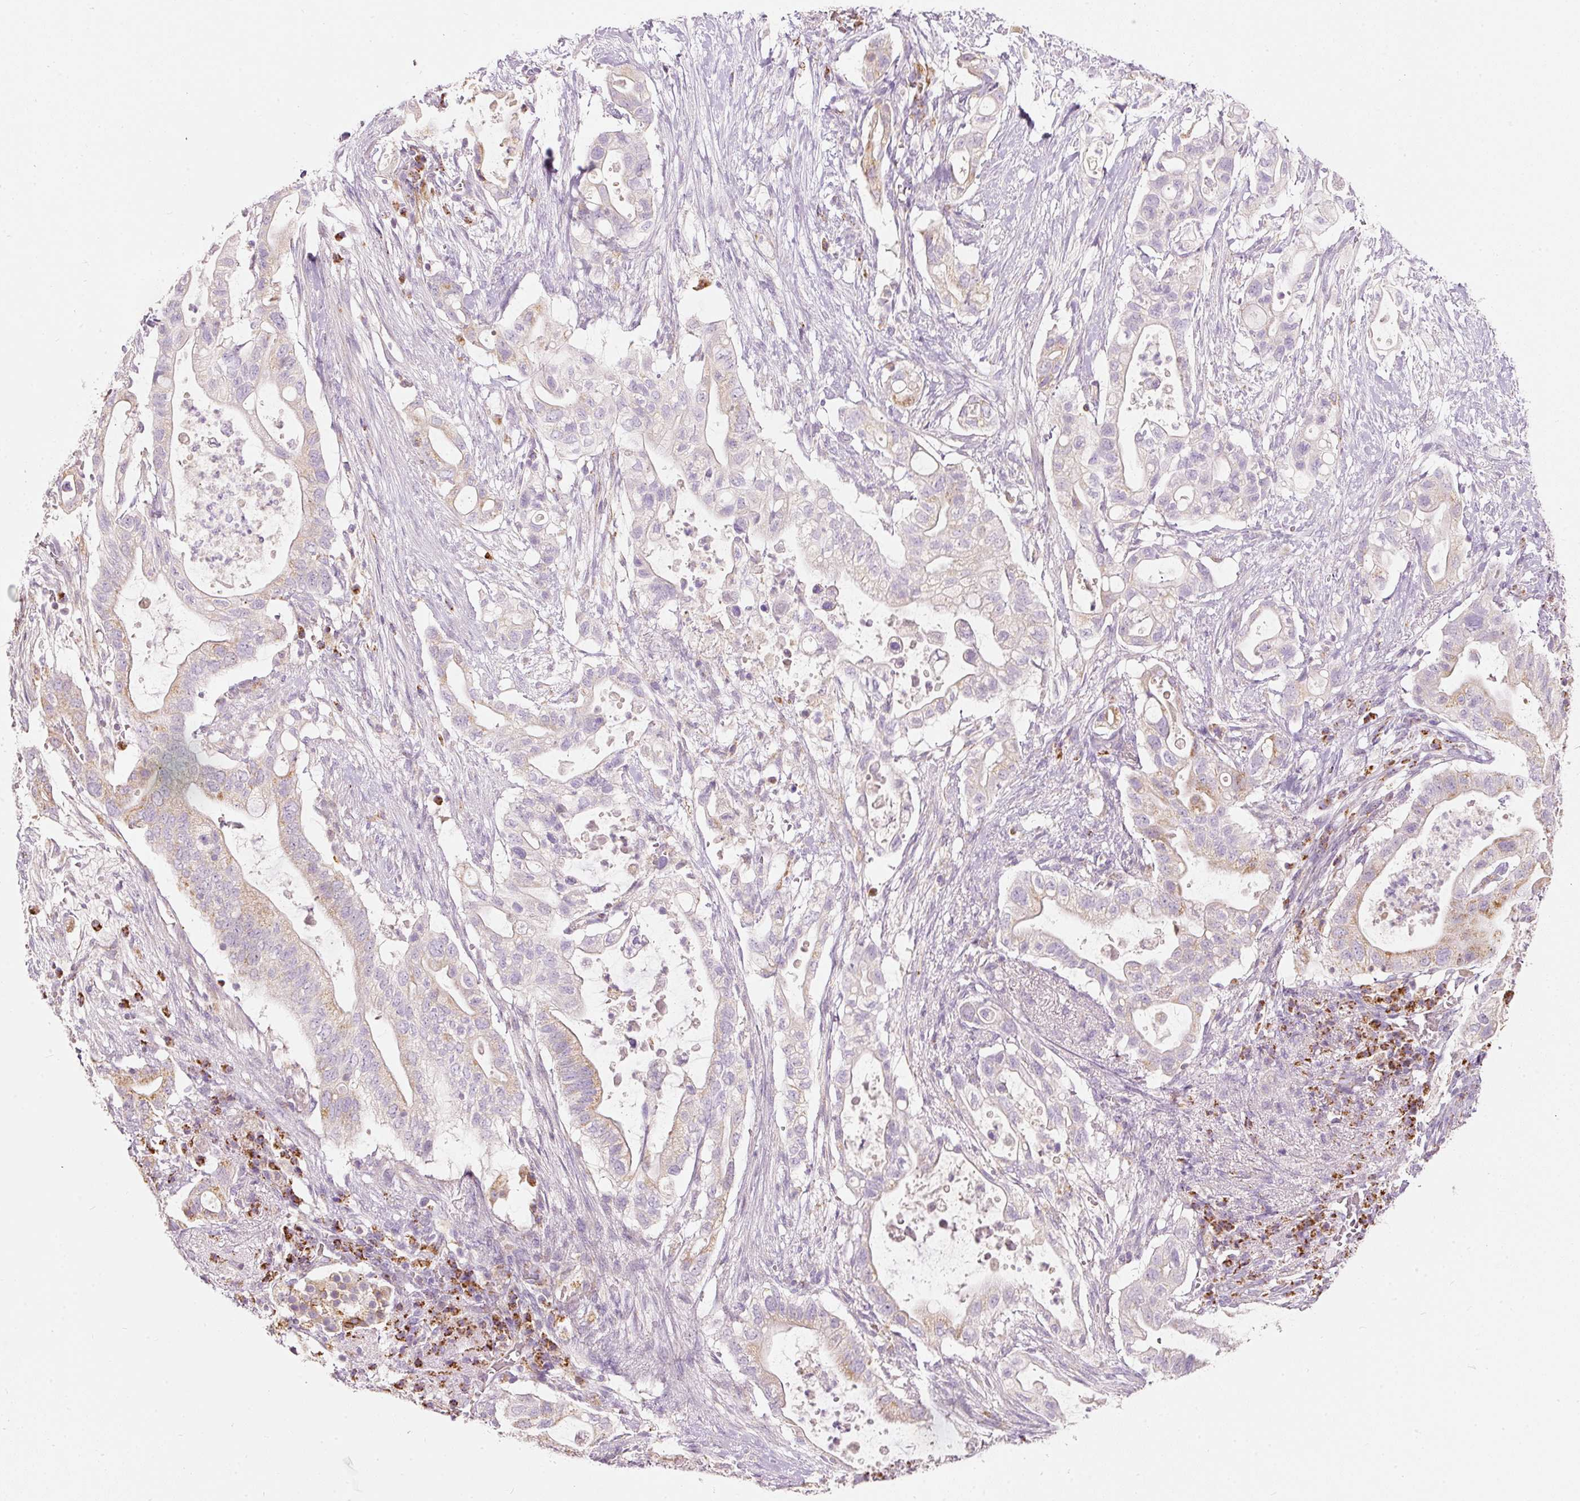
{"staining": {"intensity": "moderate", "quantity": "<25%", "location": "cytoplasmic/membranous"}, "tissue": "pancreatic cancer", "cell_type": "Tumor cells", "image_type": "cancer", "snomed": [{"axis": "morphology", "description": "Adenocarcinoma, NOS"}, {"axis": "topography", "description": "Pancreas"}], "caption": "Pancreatic cancer (adenocarcinoma) stained with a brown dye demonstrates moderate cytoplasmic/membranous positive expression in about <25% of tumor cells.", "gene": "MTHFD2", "patient": {"sex": "female", "age": 72}}